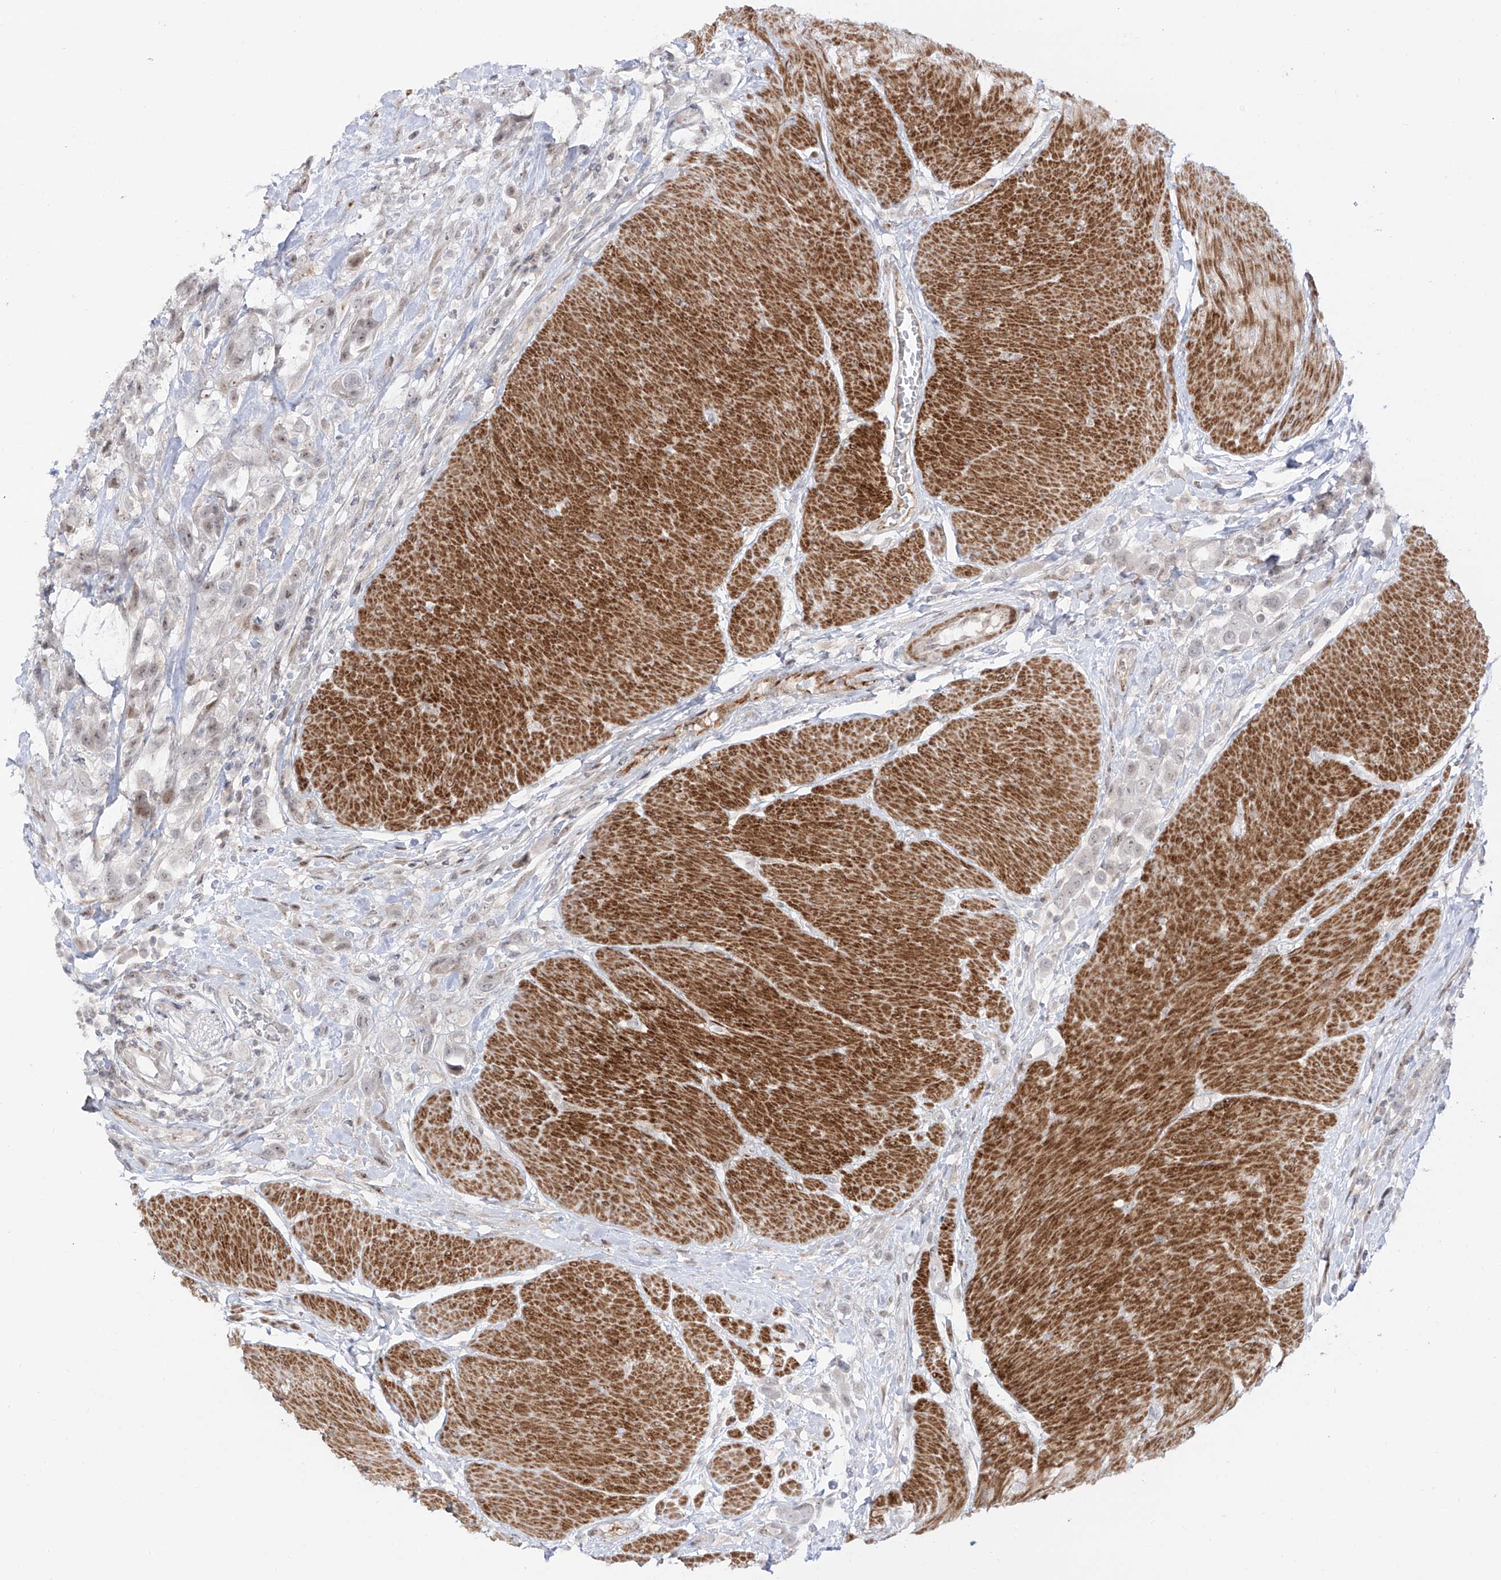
{"staining": {"intensity": "negative", "quantity": "none", "location": "none"}, "tissue": "urothelial cancer", "cell_type": "Tumor cells", "image_type": "cancer", "snomed": [{"axis": "morphology", "description": "Urothelial carcinoma, High grade"}, {"axis": "topography", "description": "Urinary bladder"}], "caption": "The immunohistochemistry micrograph has no significant positivity in tumor cells of high-grade urothelial carcinoma tissue.", "gene": "ZNF180", "patient": {"sex": "male", "age": 50}}